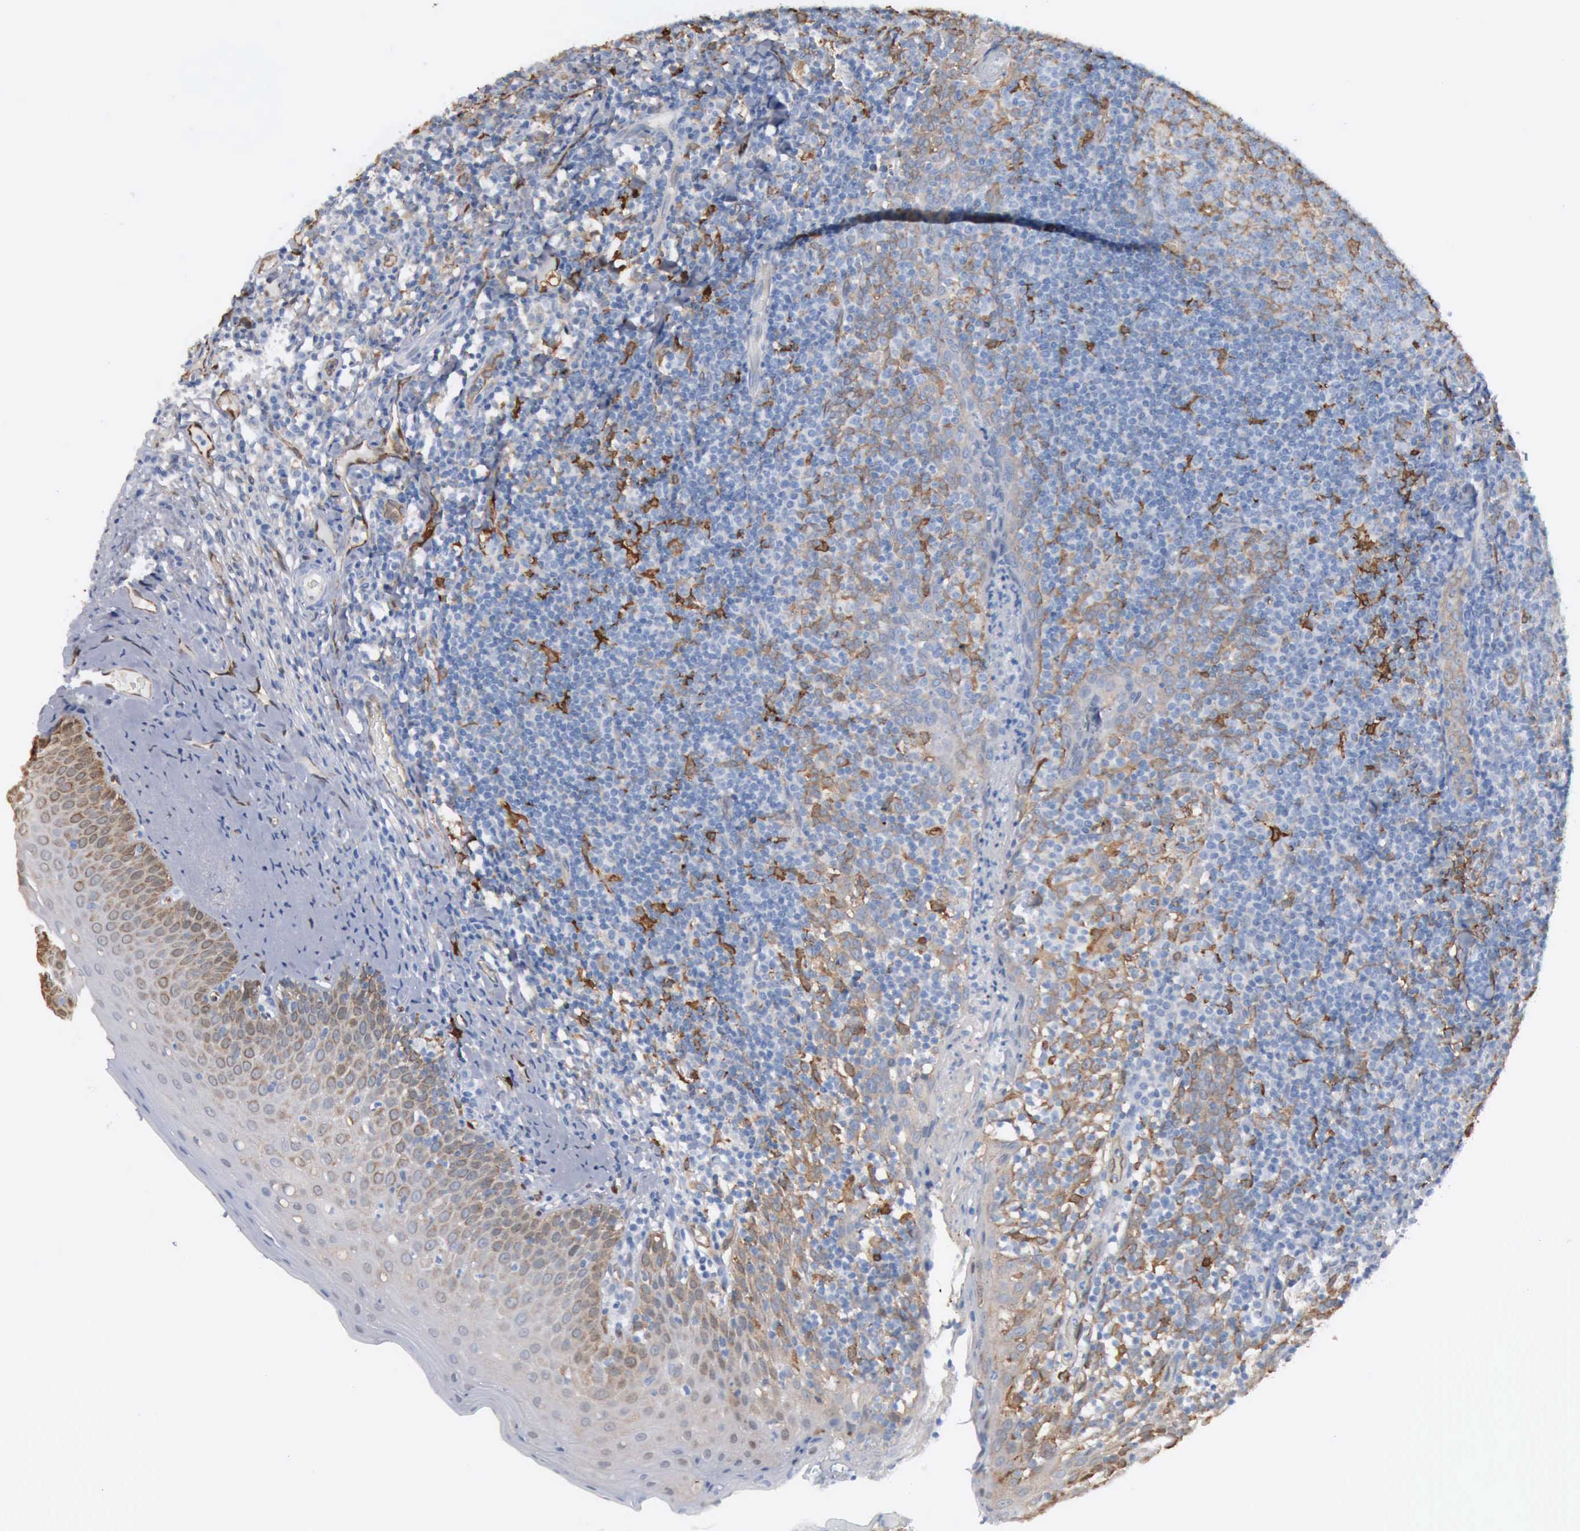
{"staining": {"intensity": "weak", "quantity": "25%-75%", "location": "cytoplasmic/membranous"}, "tissue": "tonsil", "cell_type": "Germinal center cells", "image_type": "normal", "snomed": [{"axis": "morphology", "description": "Normal tissue, NOS"}, {"axis": "topography", "description": "Tonsil"}], "caption": "Immunohistochemistry histopathology image of benign tonsil stained for a protein (brown), which exhibits low levels of weak cytoplasmic/membranous positivity in approximately 25%-75% of germinal center cells.", "gene": "FSCN1", "patient": {"sex": "male", "age": 6}}